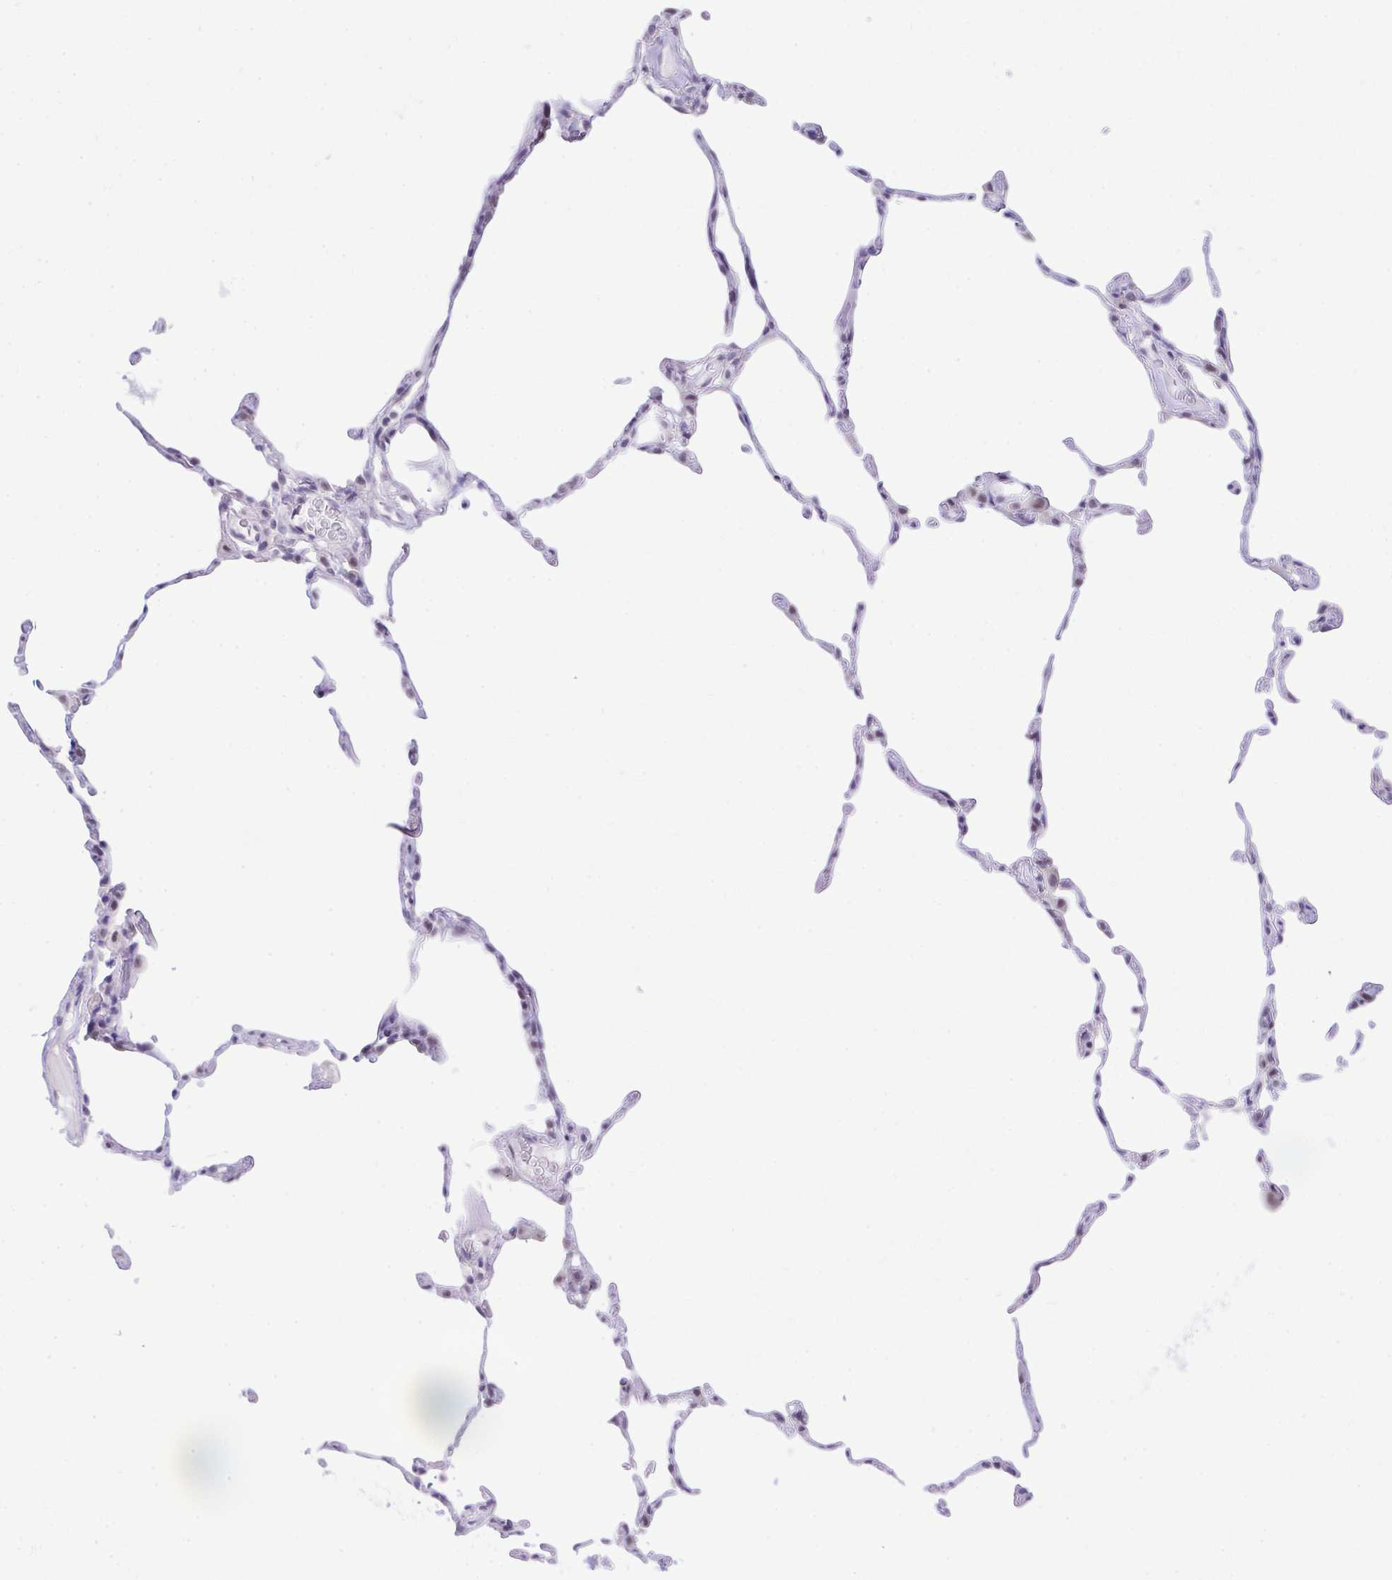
{"staining": {"intensity": "negative", "quantity": "none", "location": "none"}, "tissue": "lung", "cell_type": "Alveolar cells", "image_type": "normal", "snomed": [{"axis": "morphology", "description": "Normal tissue, NOS"}, {"axis": "topography", "description": "Lung"}], "caption": "The micrograph demonstrates no staining of alveolar cells in normal lung. (DAB (3,3'-diaminobenzidine) immunohistochemistry (IHC), high magnification).", "gene": "EID3", "patient": {"sex": "female", "age": 57}}